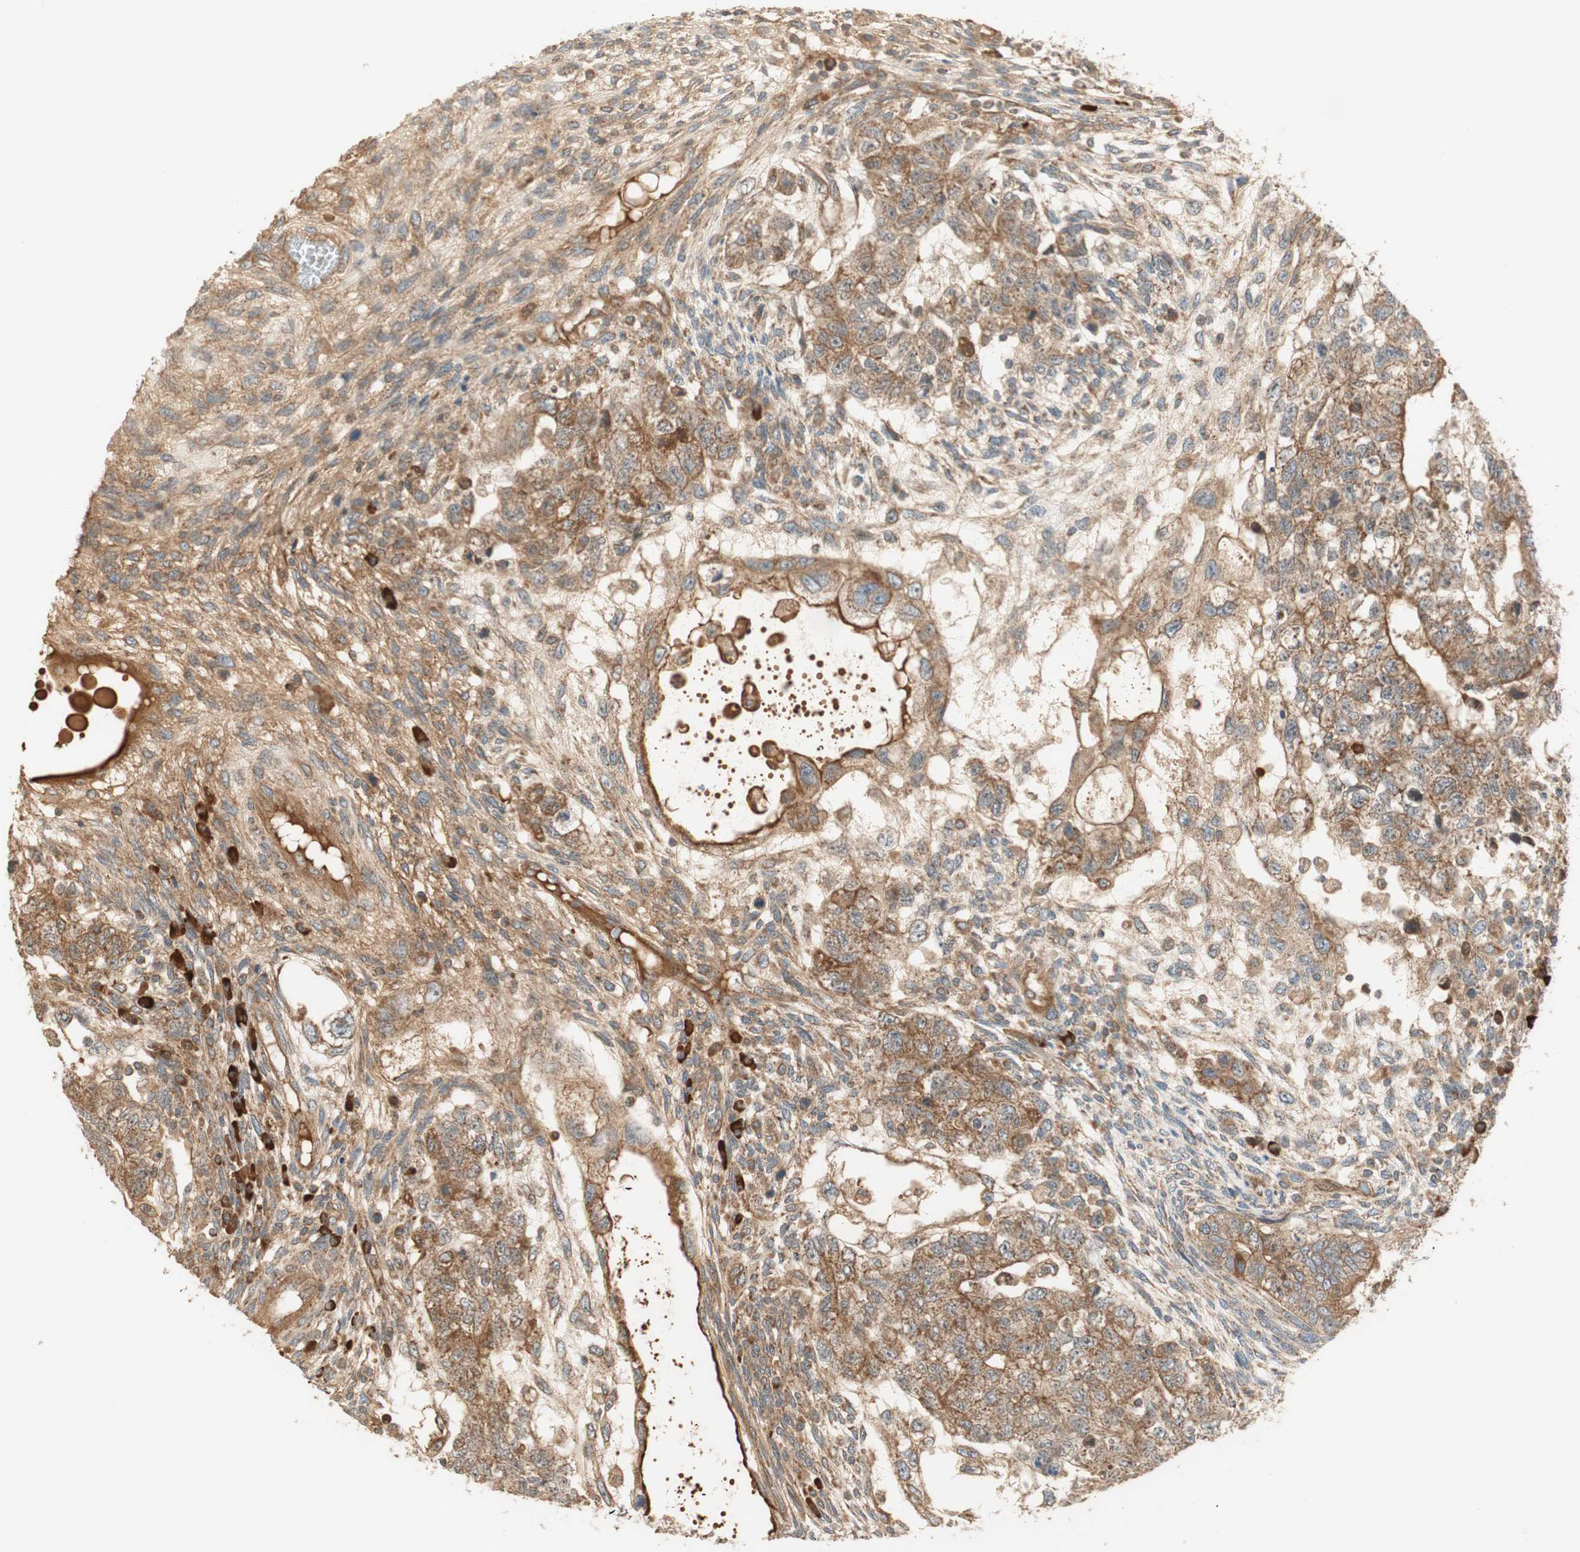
{"staining": {"intensity": "moderate", "quantity": ">75%", "location": "cytoplasmic/membranous"}, "tissue": "testis cancer", "cell_type": "Tumor cells", "image_type": "cancer", "snomed": [{"axis": "morphology", "description": "Normal tissue, NOS"}, {"axis": "morphology", "description": "Carcinoma, Embryonal, NOS"}, {"axis": "topography", "description": "Testis"}], "caption": "Embryonal carcinoma (testis) was stained to show a protein in brown. There is medium levels of moderate cytoplasmic/membranous positivity in approximately >75% of tumor cells.", "gene": "CTTNBP2NL", "patient": {"sex": "male", "age": 36}}